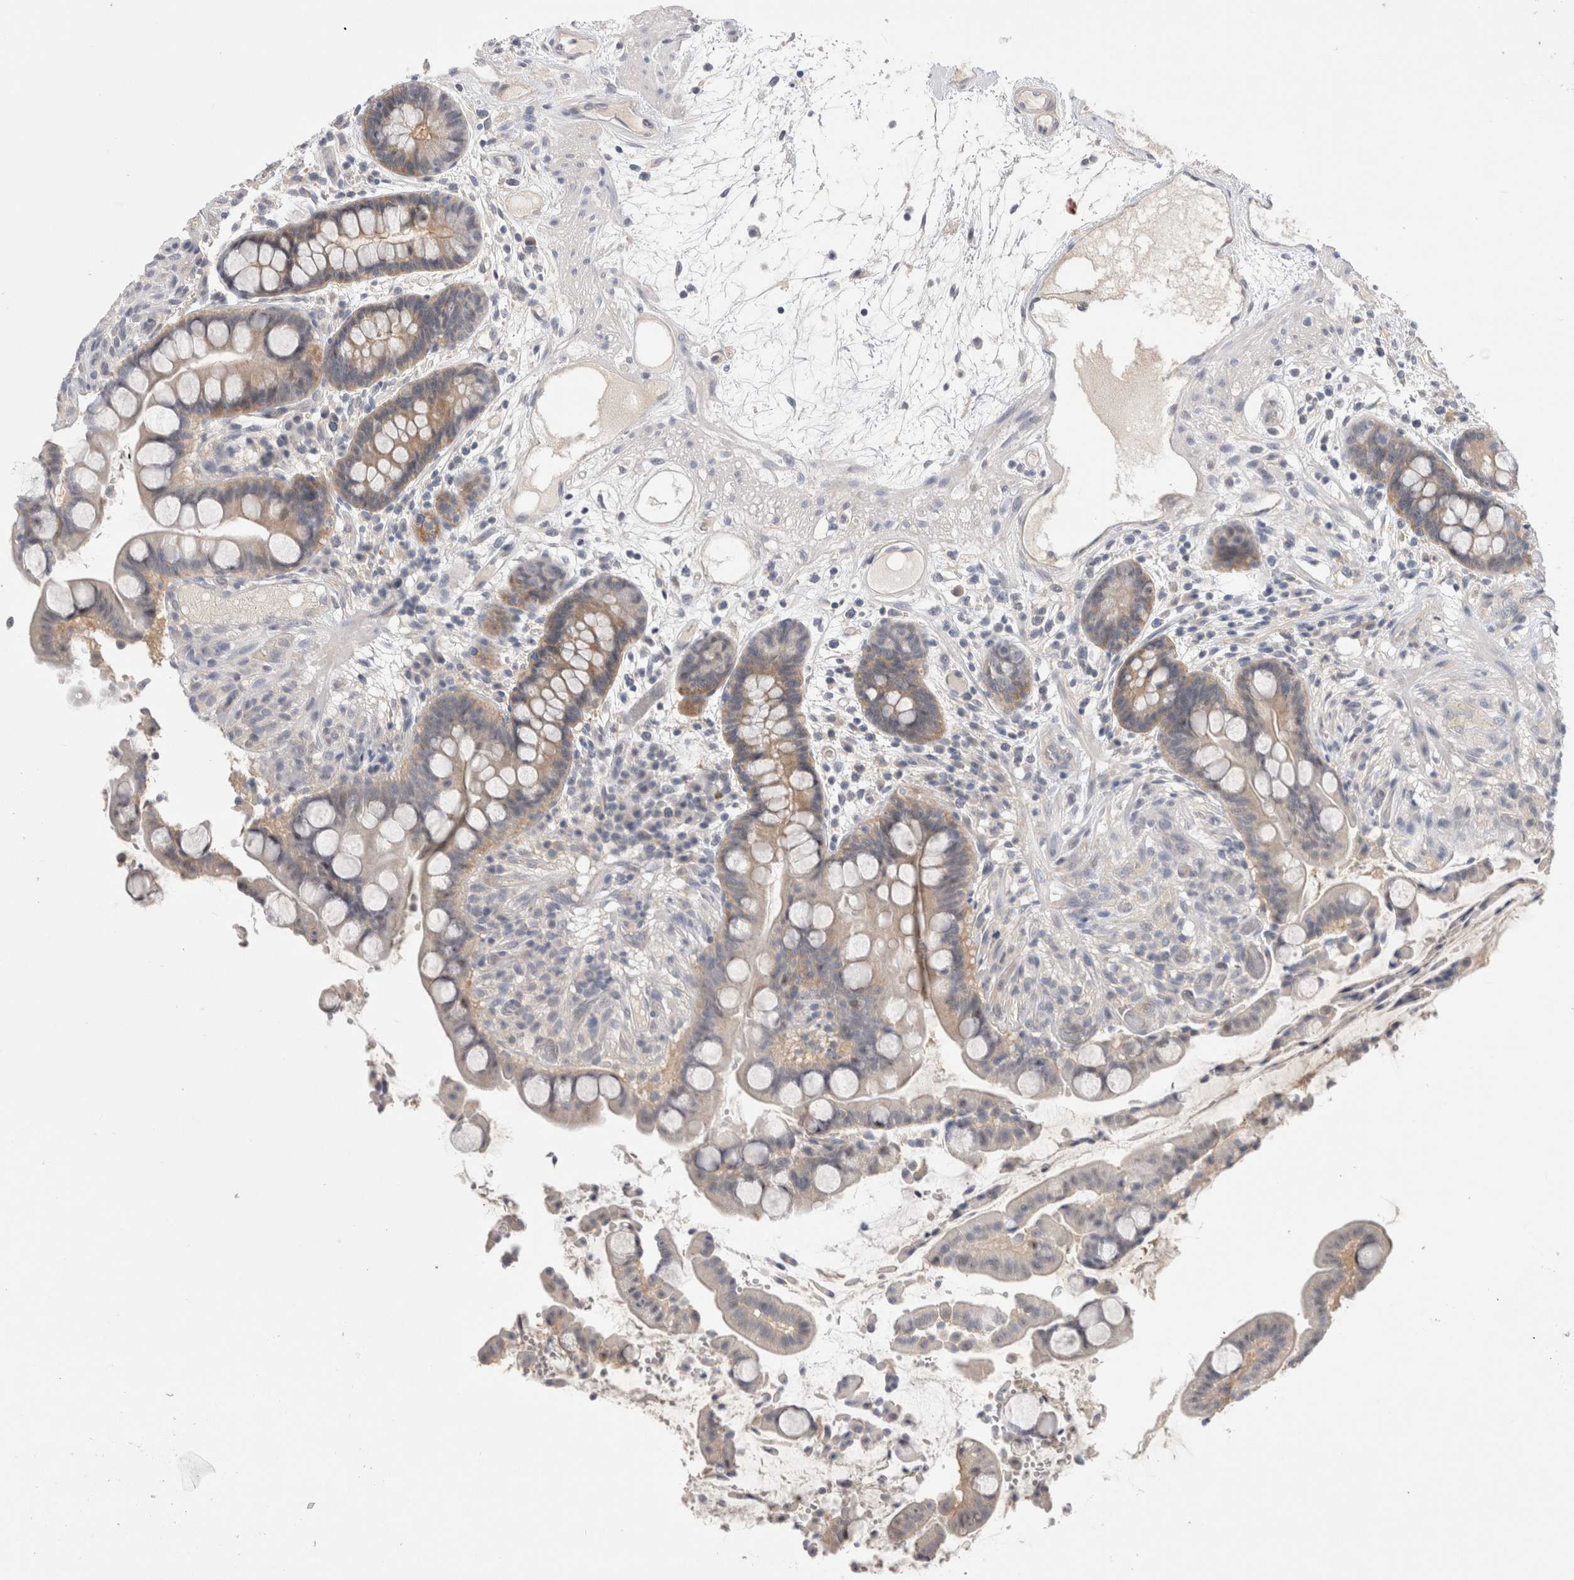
{"staining": {"intensity": "negative", "quantity": "none", "location": "none"}, "tissue": "colon", "cell_type": "Endothelial cells", "image_type": "normal", "snomed": [{"axis": "morphology", "description": "Normal tissue, NOS"}, {"axis": "topography", "description": "Colon"}], "caption": "IHC of normal human colon demonstrates no positivity in endothelial cells.", "gene": "CERS3", "patient": {"sex": "male", "age": 73}}